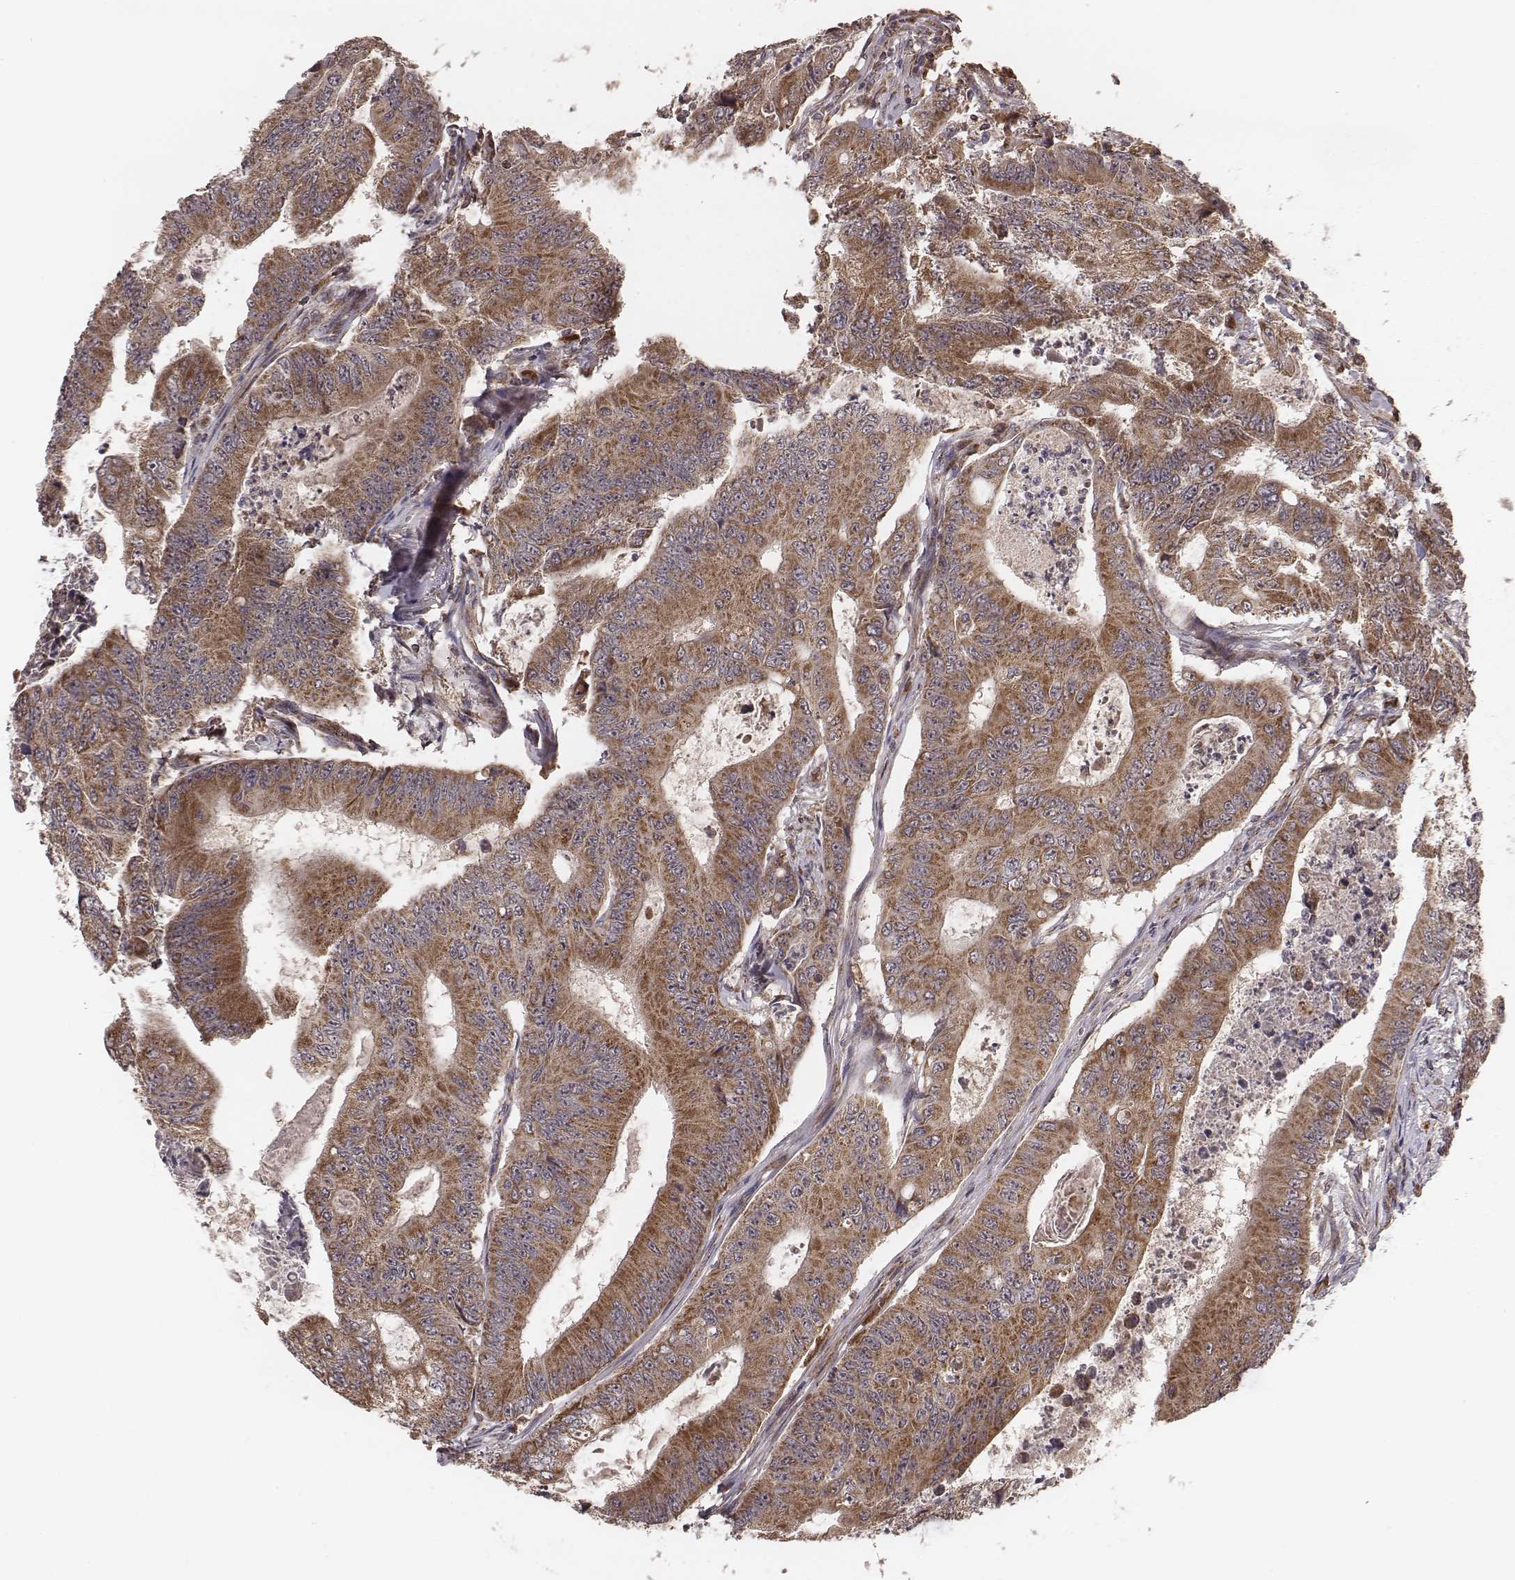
{"staining": {"intensity": "moderate", "quantity": ">75%", "location": "cytoplasmic/membranous"}, "tissue": "colorectal cancer", "cell_type": "Tumor cells", "image_type": "cancer", "snomed": [{"axis": "morphology", "description": "Adenocarcinoma, NOS"}, {"axis": "topography", "description": "Colon"}], "caption": "Immunohistochemical staining of colorectal cancer (adenocarcinoma) demonstrates medium levels of moderate cytoplasmic/membranous positivity in about >75% of tumor cells. The staining was performed using DAB to visualize the protein expression in brown, while the nuclei were stained in blue with hematoxylin (Magnification: 20x).", "gene": "ZDHHC21", "patient": {"sex": "female", "age": 48}}